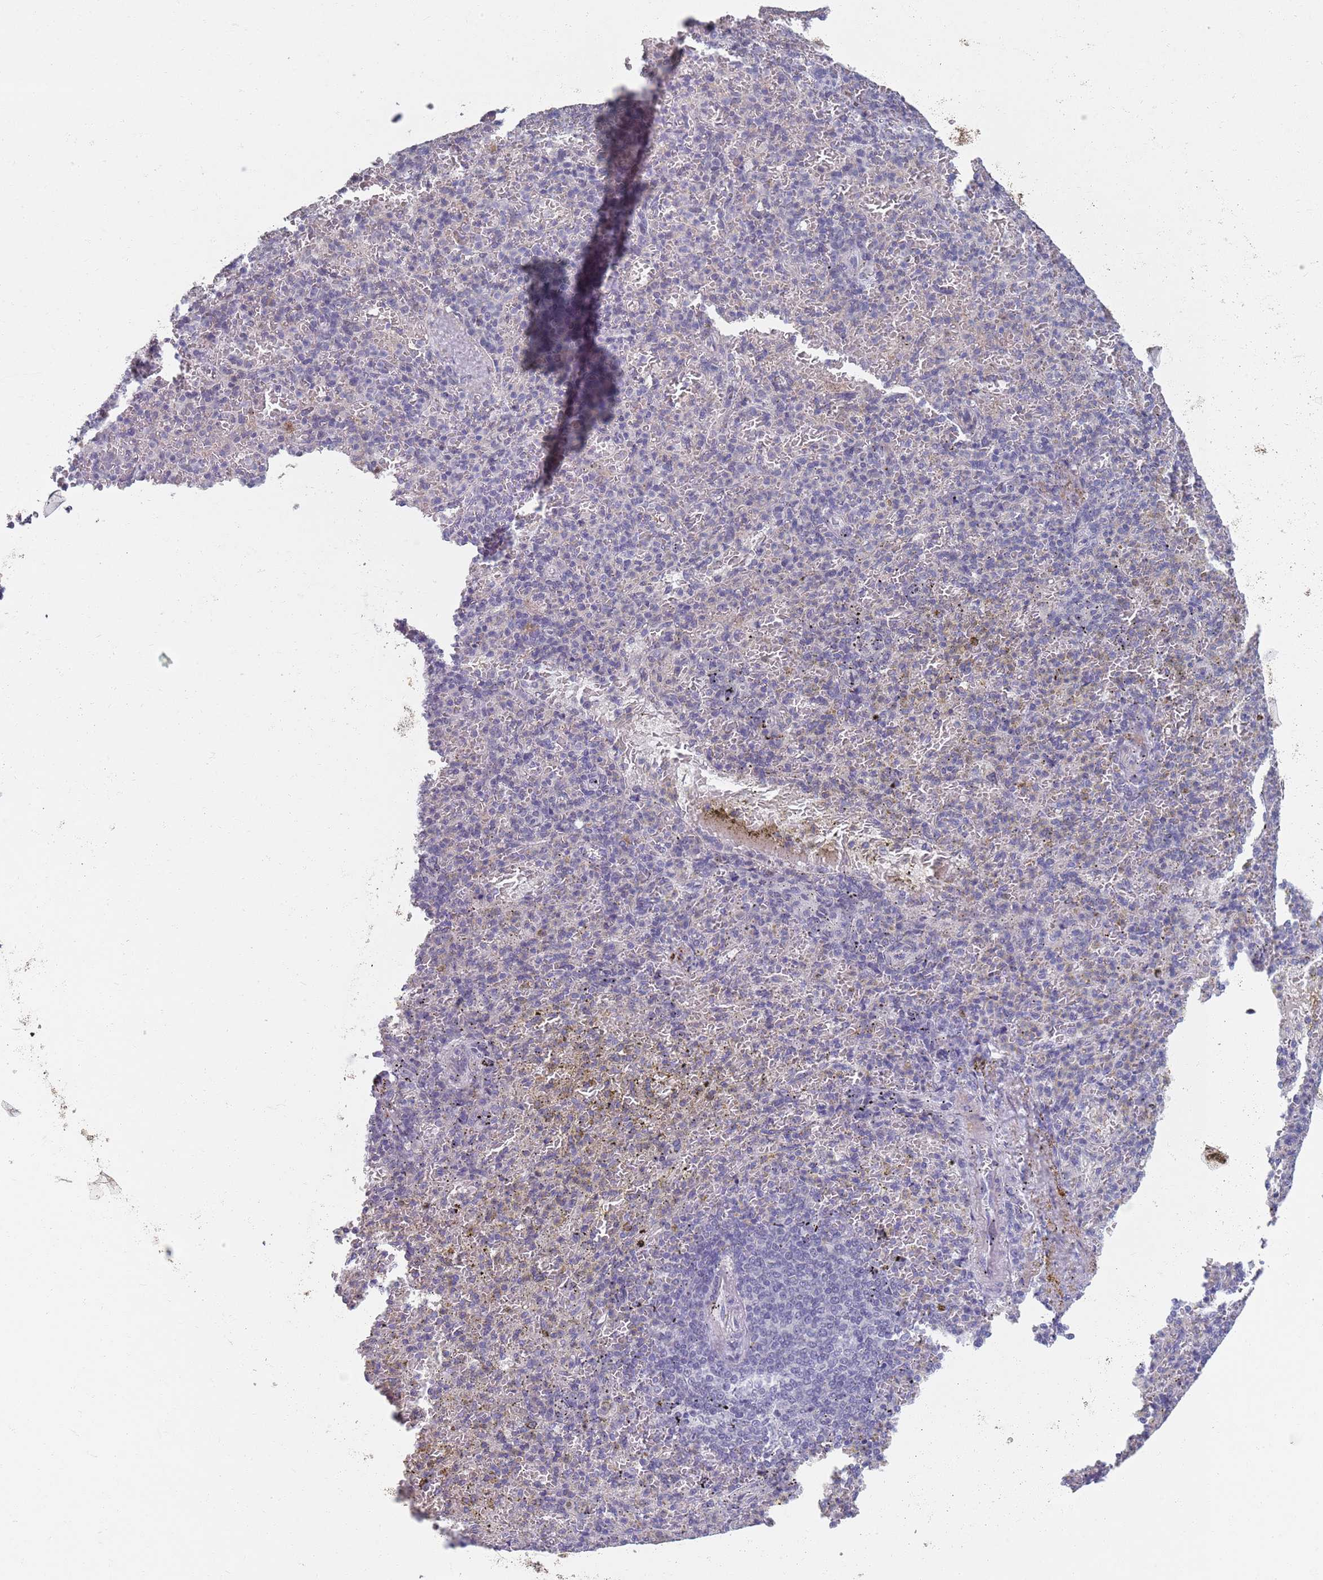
{"staining": {"intensity": "negative", "quantity": "none", "location": "none"}, "tissue": "spleen", "cell_type": "Cells in red pulp", "image_type": "normal", "snomed": [{"axis": "morphology", "description": "Normal tissue, NOS"}, {"axis": "topography", "description": "Spleen"}], "caption": "IHC histopathology image of normal spleen stained for a protein (brown), which exhibits no positivity in cells in red pulp. (Brightfield microscopy of DAB IHC at high magnification).", "gene": "SAMD1", "patient": {"sex": "female", "age": 74}}